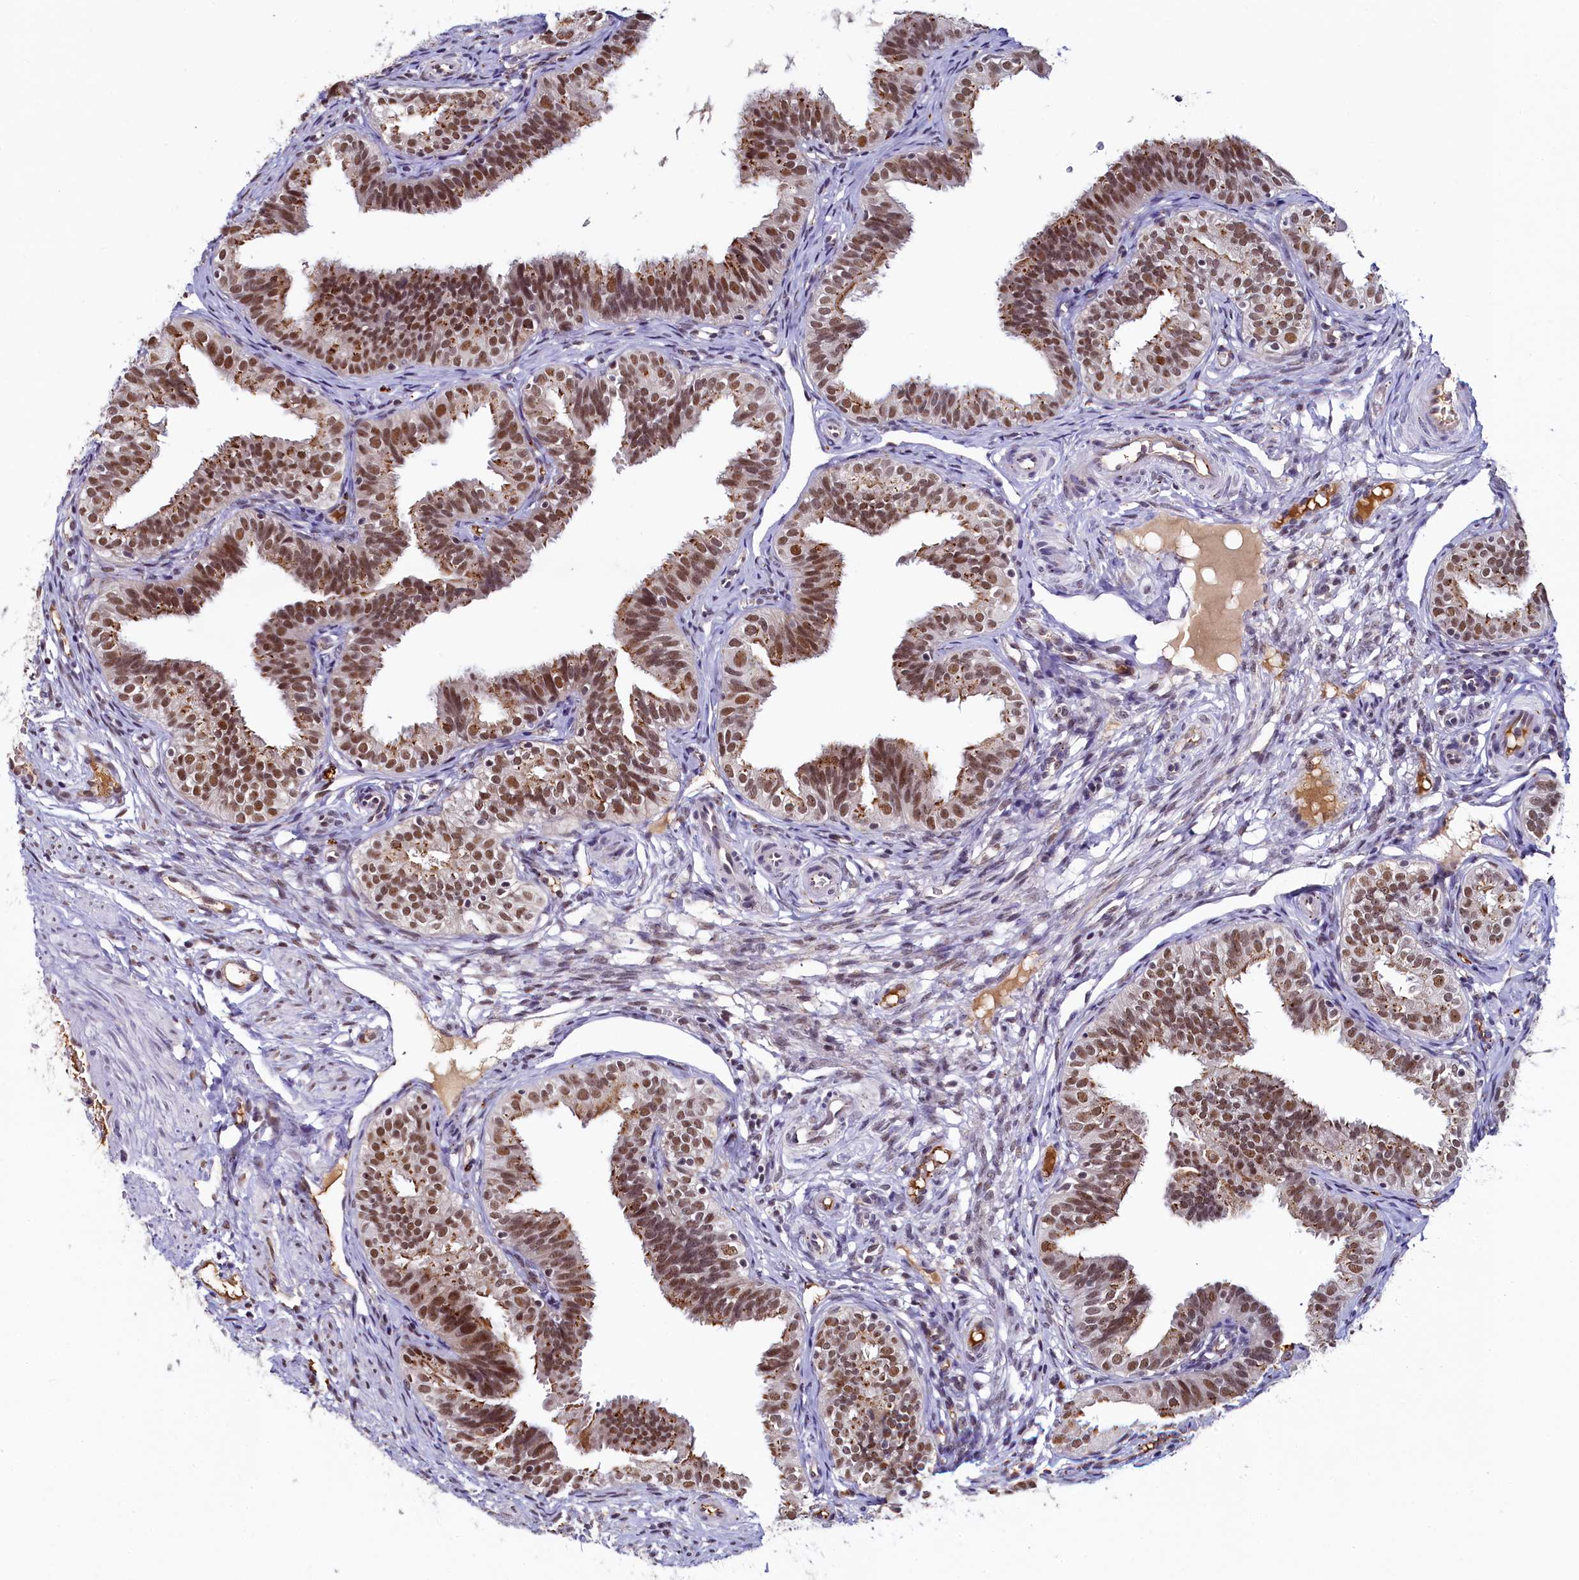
{"staining": {"intensity": "moderate", "quantity": ">75%", "location": "nuclear"}, "tissue": "fallopian tube", "cell_type": "Glandular cells", "image_type": "normal", "snomed": [{"axis": "morphology", "description": "Normal tissue, NOS"}, {"axis": "topography", "description": "Fallopian tube"}], "caption": "An IHC histopathology image of unremarkable tissue is shown. Protein staining in brown highlights moderate nuclear positivity in fallopian tube within glandular cells.", "gene": "INTS14", "patient": {"sex": "female", "age": 35}}